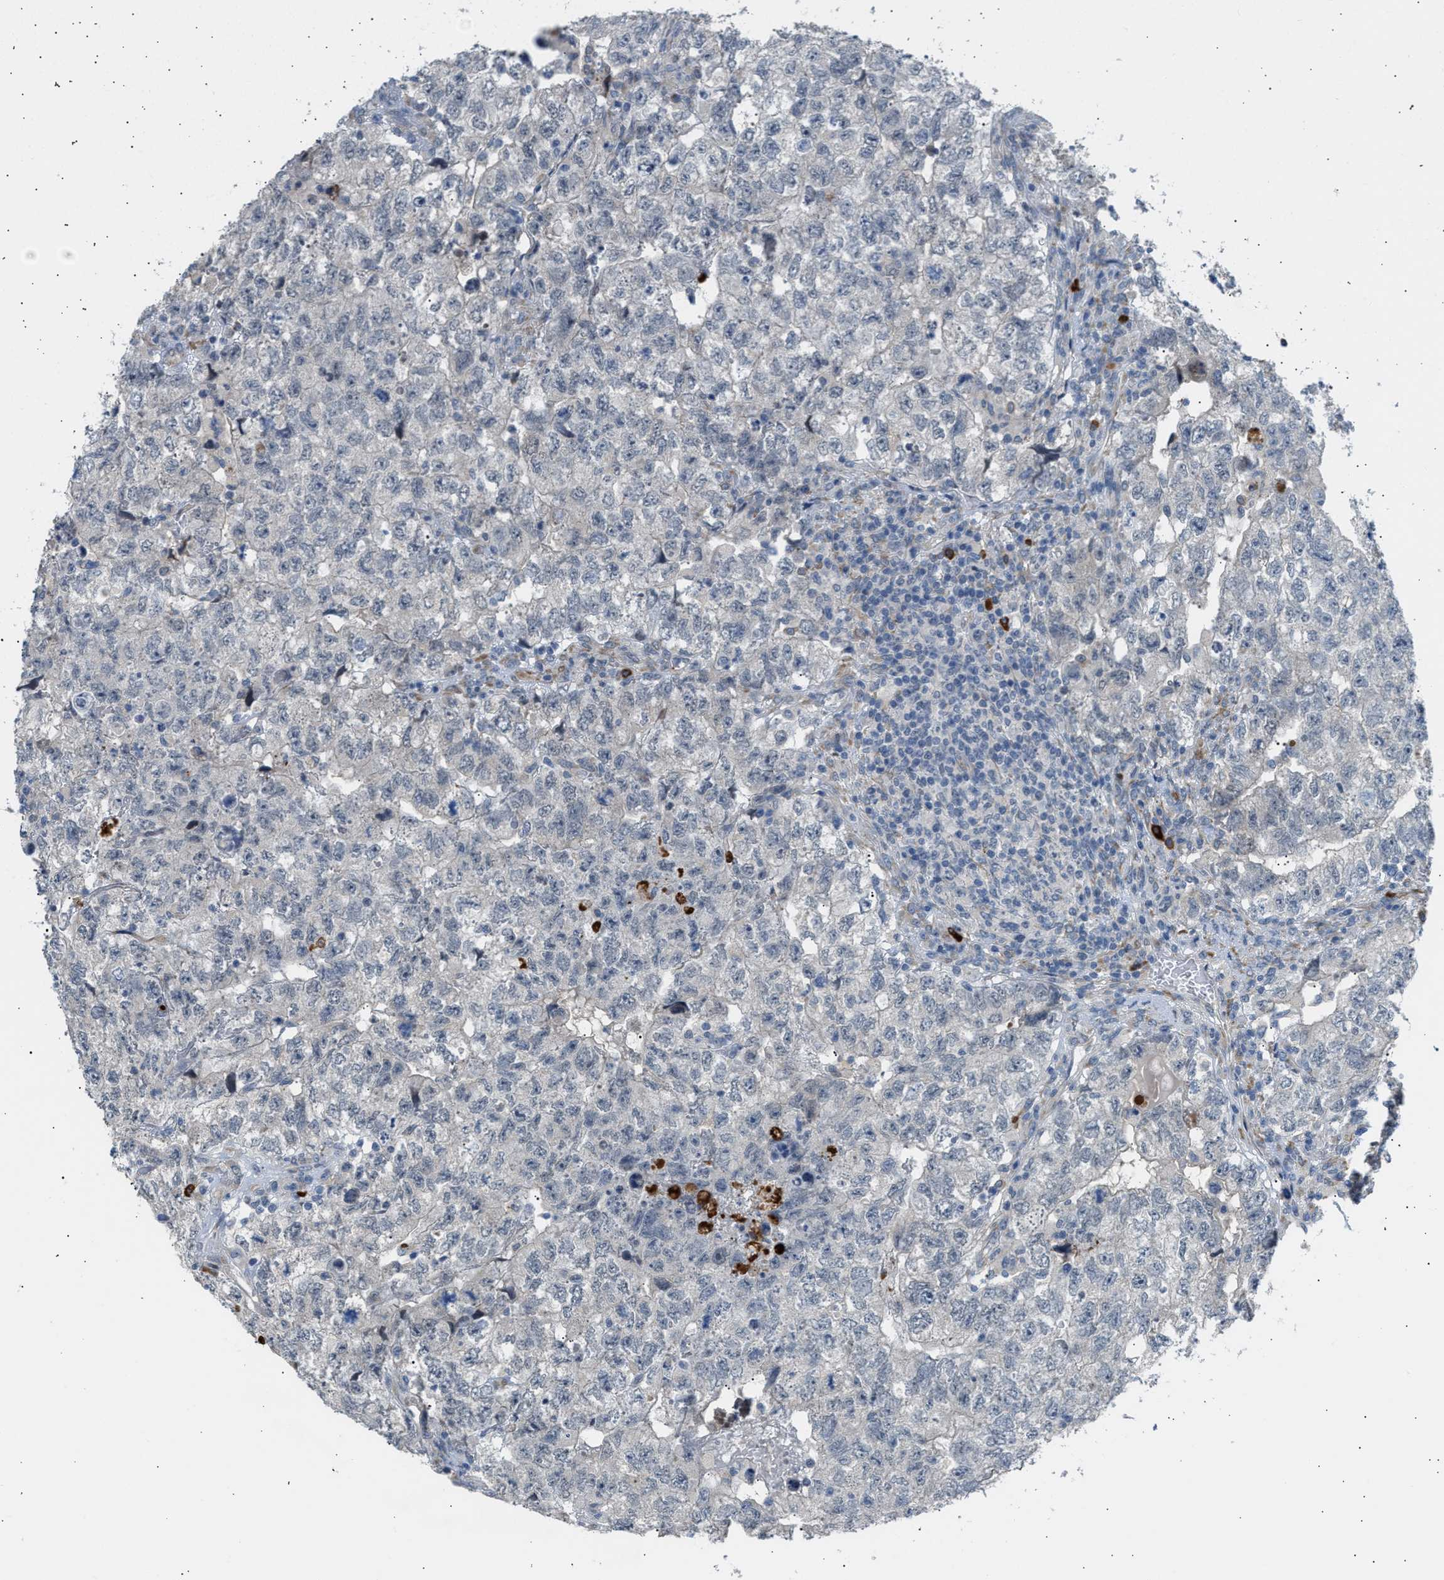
{"staining": {"intensity": "negative", "quantity": "none", "location": "none"}, "tissue": "testis cancer", "cell_type": "Tumor cells", "image_type": "cancer", "snomed": [{"axis": "morphology", "description": "Carcinoma, Embryonal, NOS"}, {"axis": "topography", "description": "Testis"}], "caption": "Micrograph shows no significant protein expression in tumor cells of testis embryonal carcinoma. Nuclei are stained in blue.", "gene": "KCNC2", "patient": {"sex": "male", "age": 36}}